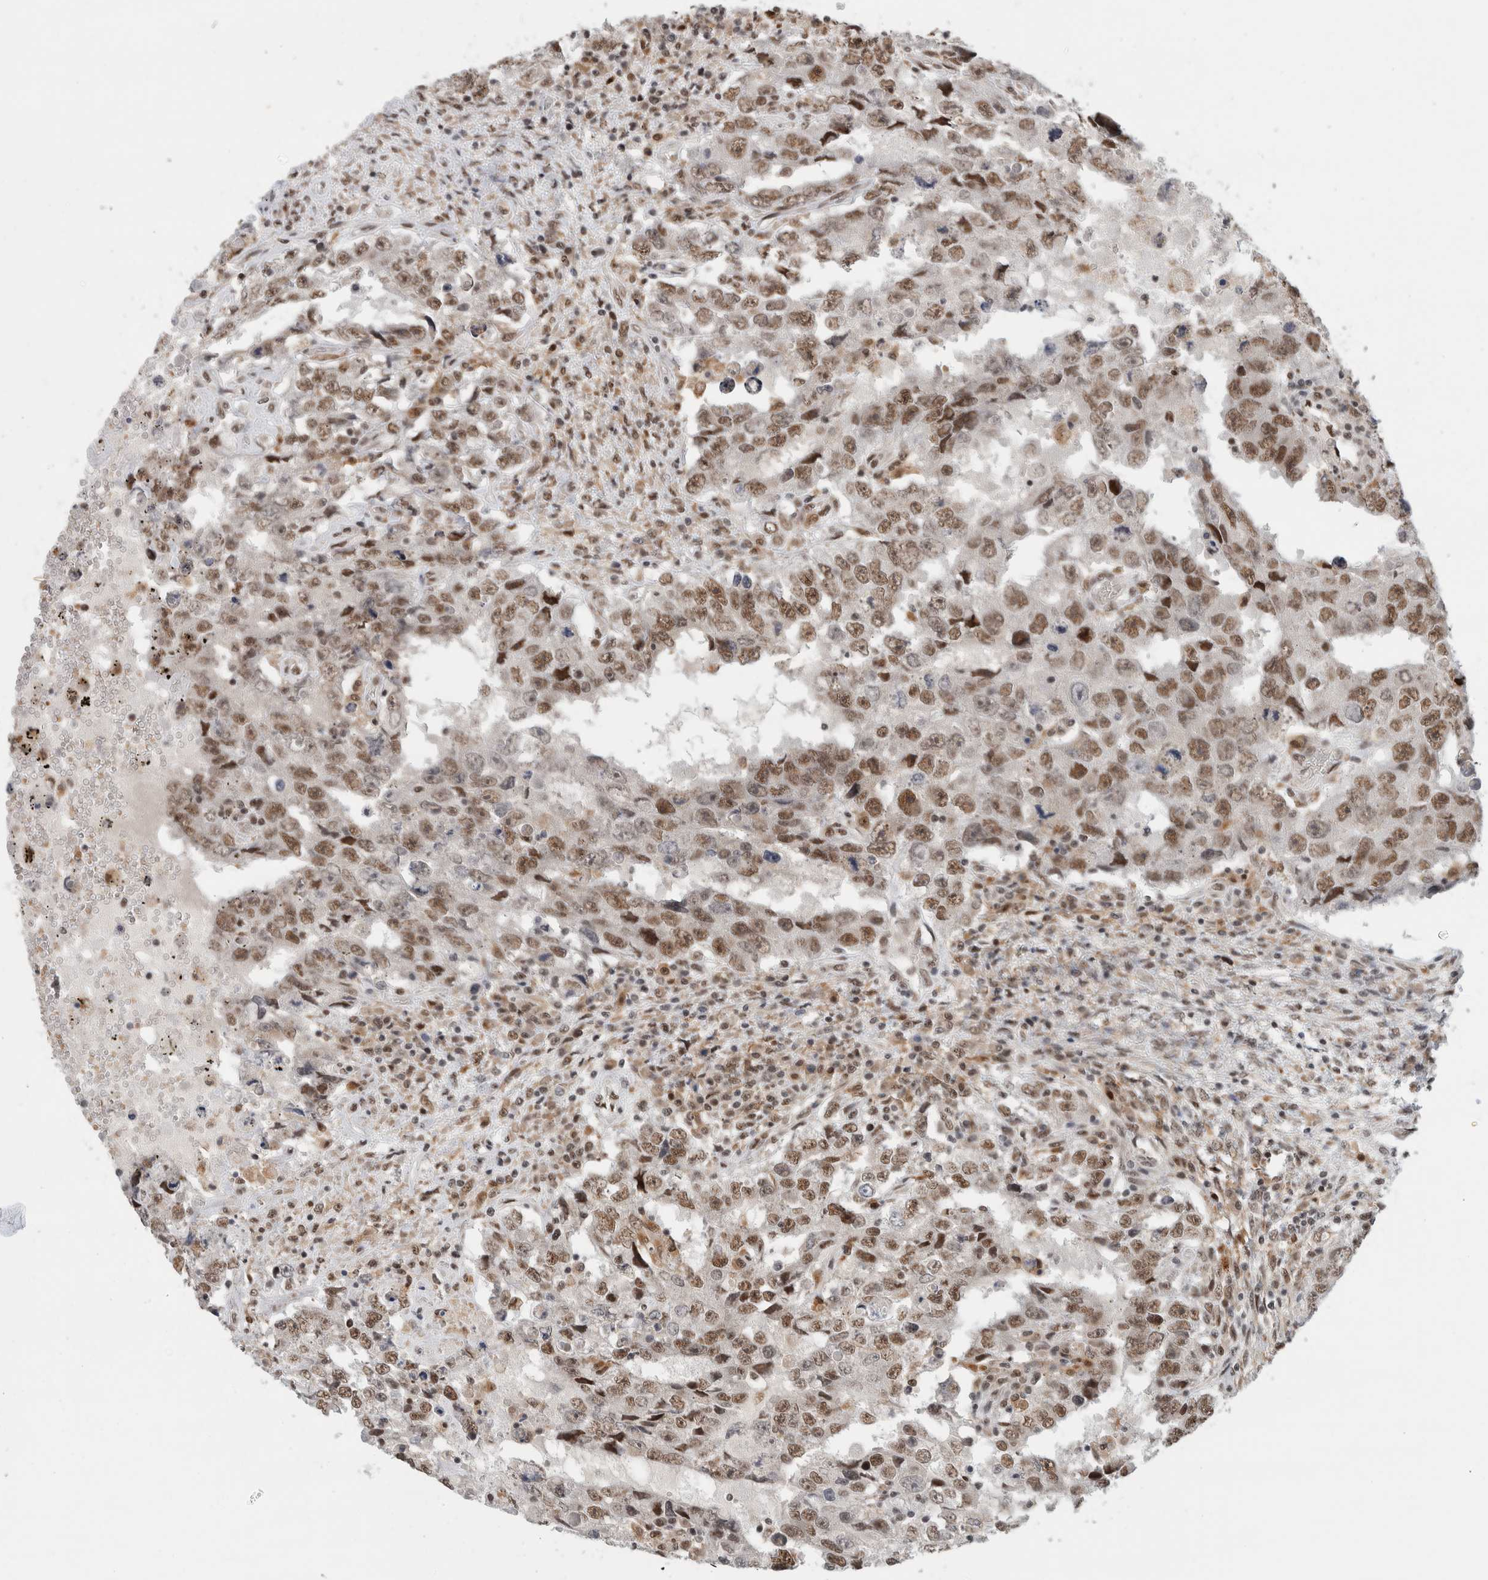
{"staining": {"intensity": "moderate", "quantity": ">75%", "location": "nuclear"}, "tissue": "testis cancer", "cell_type": "Tumor cells", "image_type": "cancer", "snomed": [{"axis": "morphology", "description": "Carcinoma, Embryonal, NOS"}, {"axis": "topography", "description": "Testis"}], "caption": "A histopathology image showing moderate nuclear positivity in about >75% of tumor cells in embryonal carcinoma (testis), as visualized by brown immunohistochemical staining.", "gene": "NCAPG2", "patient": {"sex": "male", "age": 26}}